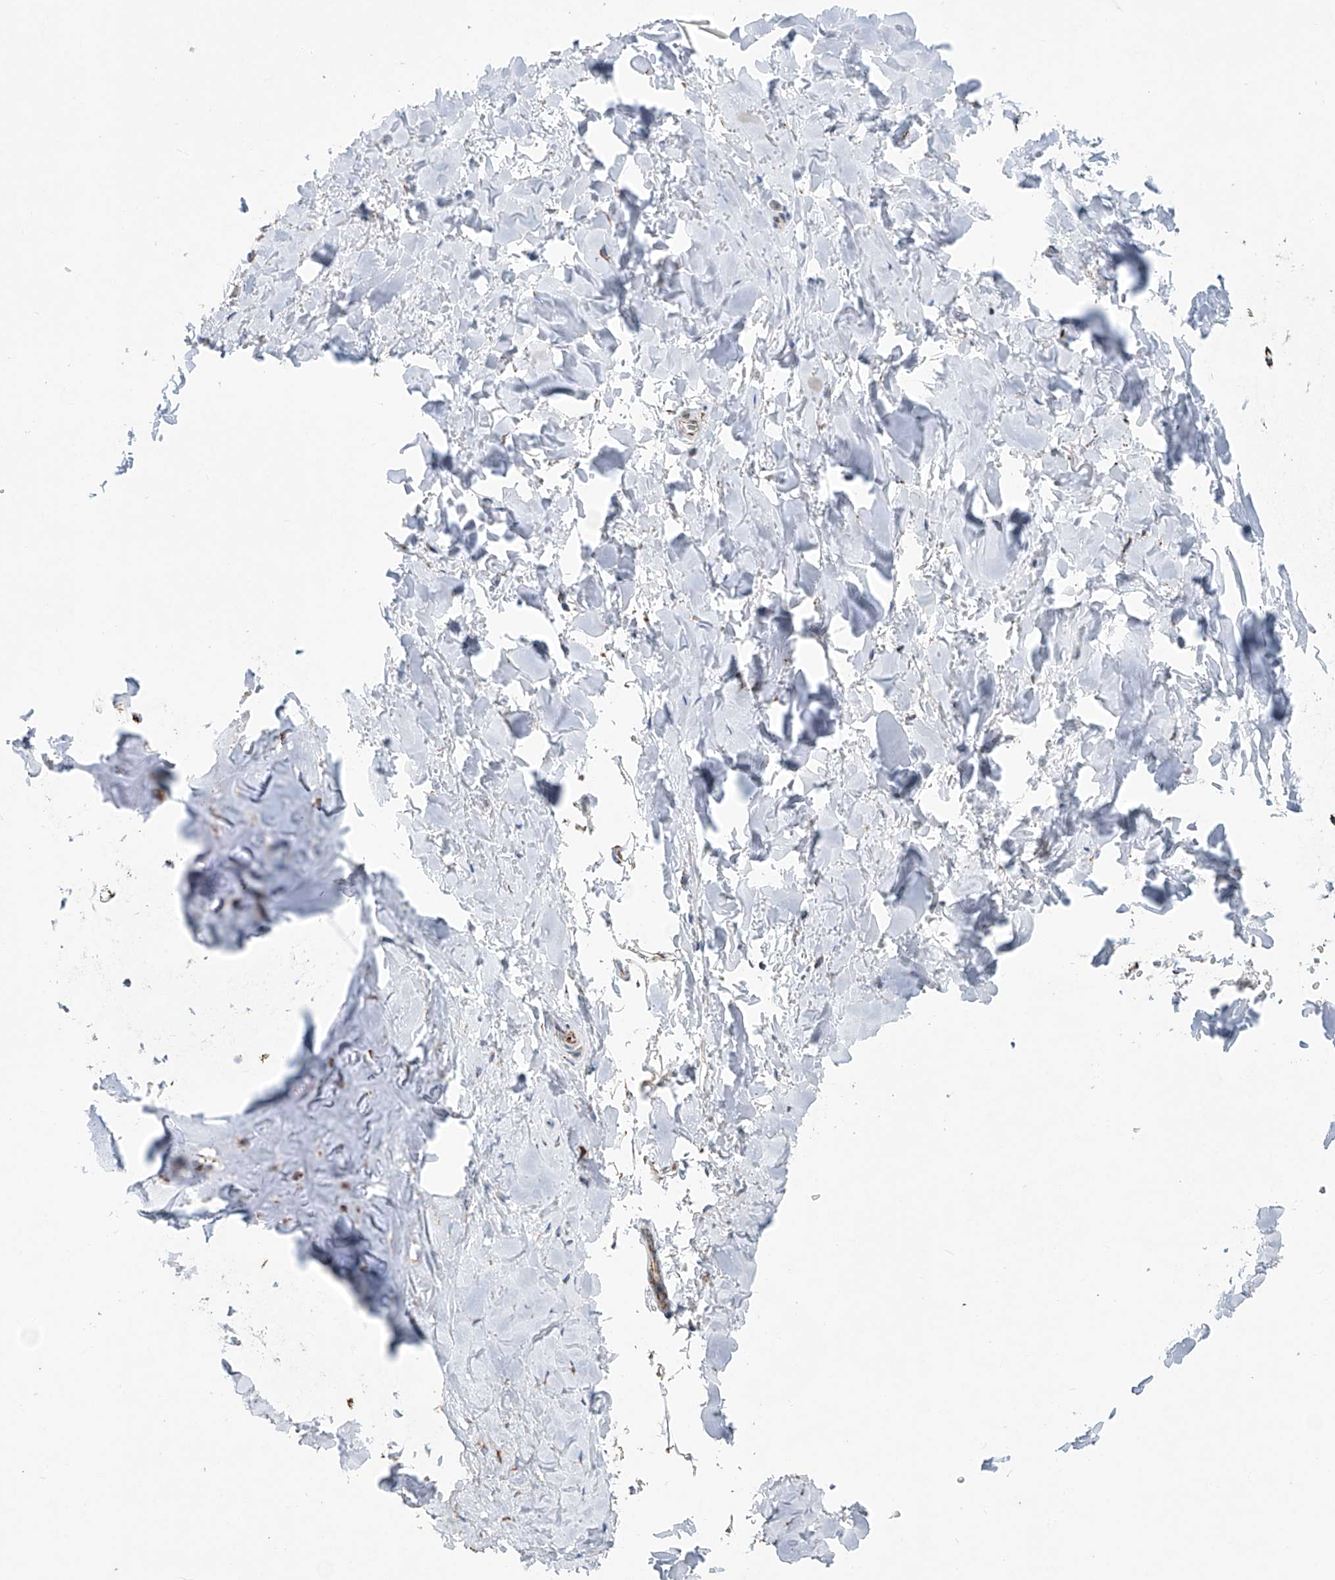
{"staining": {"intensity": "moderate", "quantity": ">75%", "location": "cytoplasmic/membranous"}, "tissue": "adipose tissue", "cell_type": "Adipocytes", "image_type": "normal", "snomed": [{"axis": "morphology", "description": "Normal tissue, NOS"}, {"axis": "topography", "description": "Cartilage tissue"}], "caption": "An immunohistochemistry (IHC) photomicrograph of benign tissue is shown. Protein staining in brown highlights moderate cytoplasmic/membranous positivity in adipose tissue within adipocytes.", "gene": "ALDH6A1", "patient": {"sex": "female", "age": 63}}